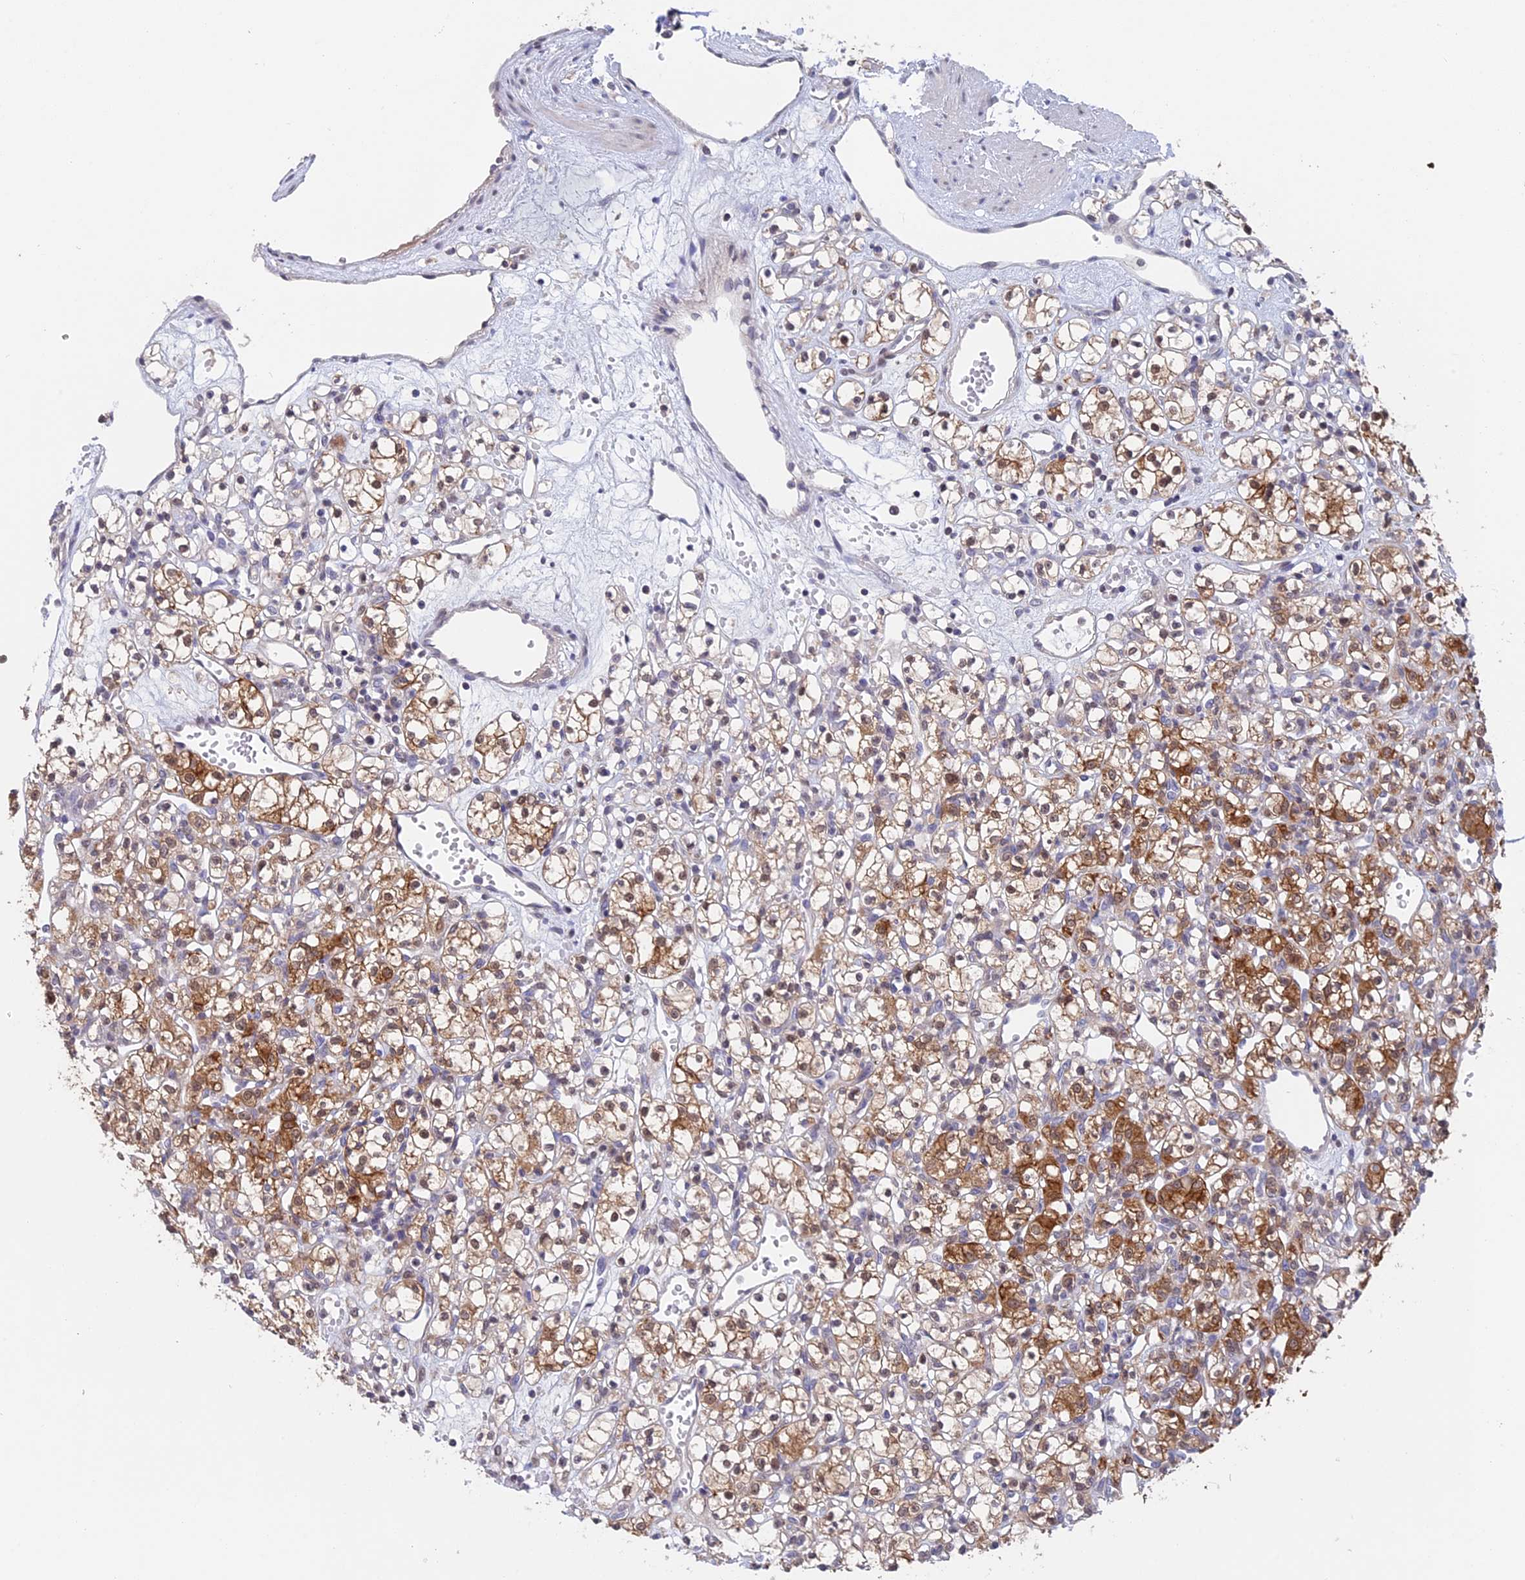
{"staining": {"intensity": "moderate", "quantity": ">75%", "location": "cytoplasmic/membranous"}, "tissue": "renal cancer", "cell_type": "Tumor cells", "image_type": "cancer", "snomed": [{"axis": "morphology", "description": "Adenocarcinoma, NOS"}, {"axis": "topography", "description": "Kidney"}], "caption": "Adenocarcinoma (renal) was stained to show a protein in brown. There is medium levels of moderate cytoplasmic/membranous expression in approximately >75% of tumor cells.", "gene": "STUB1", "patient": {"sex": "female", "age": 59}}